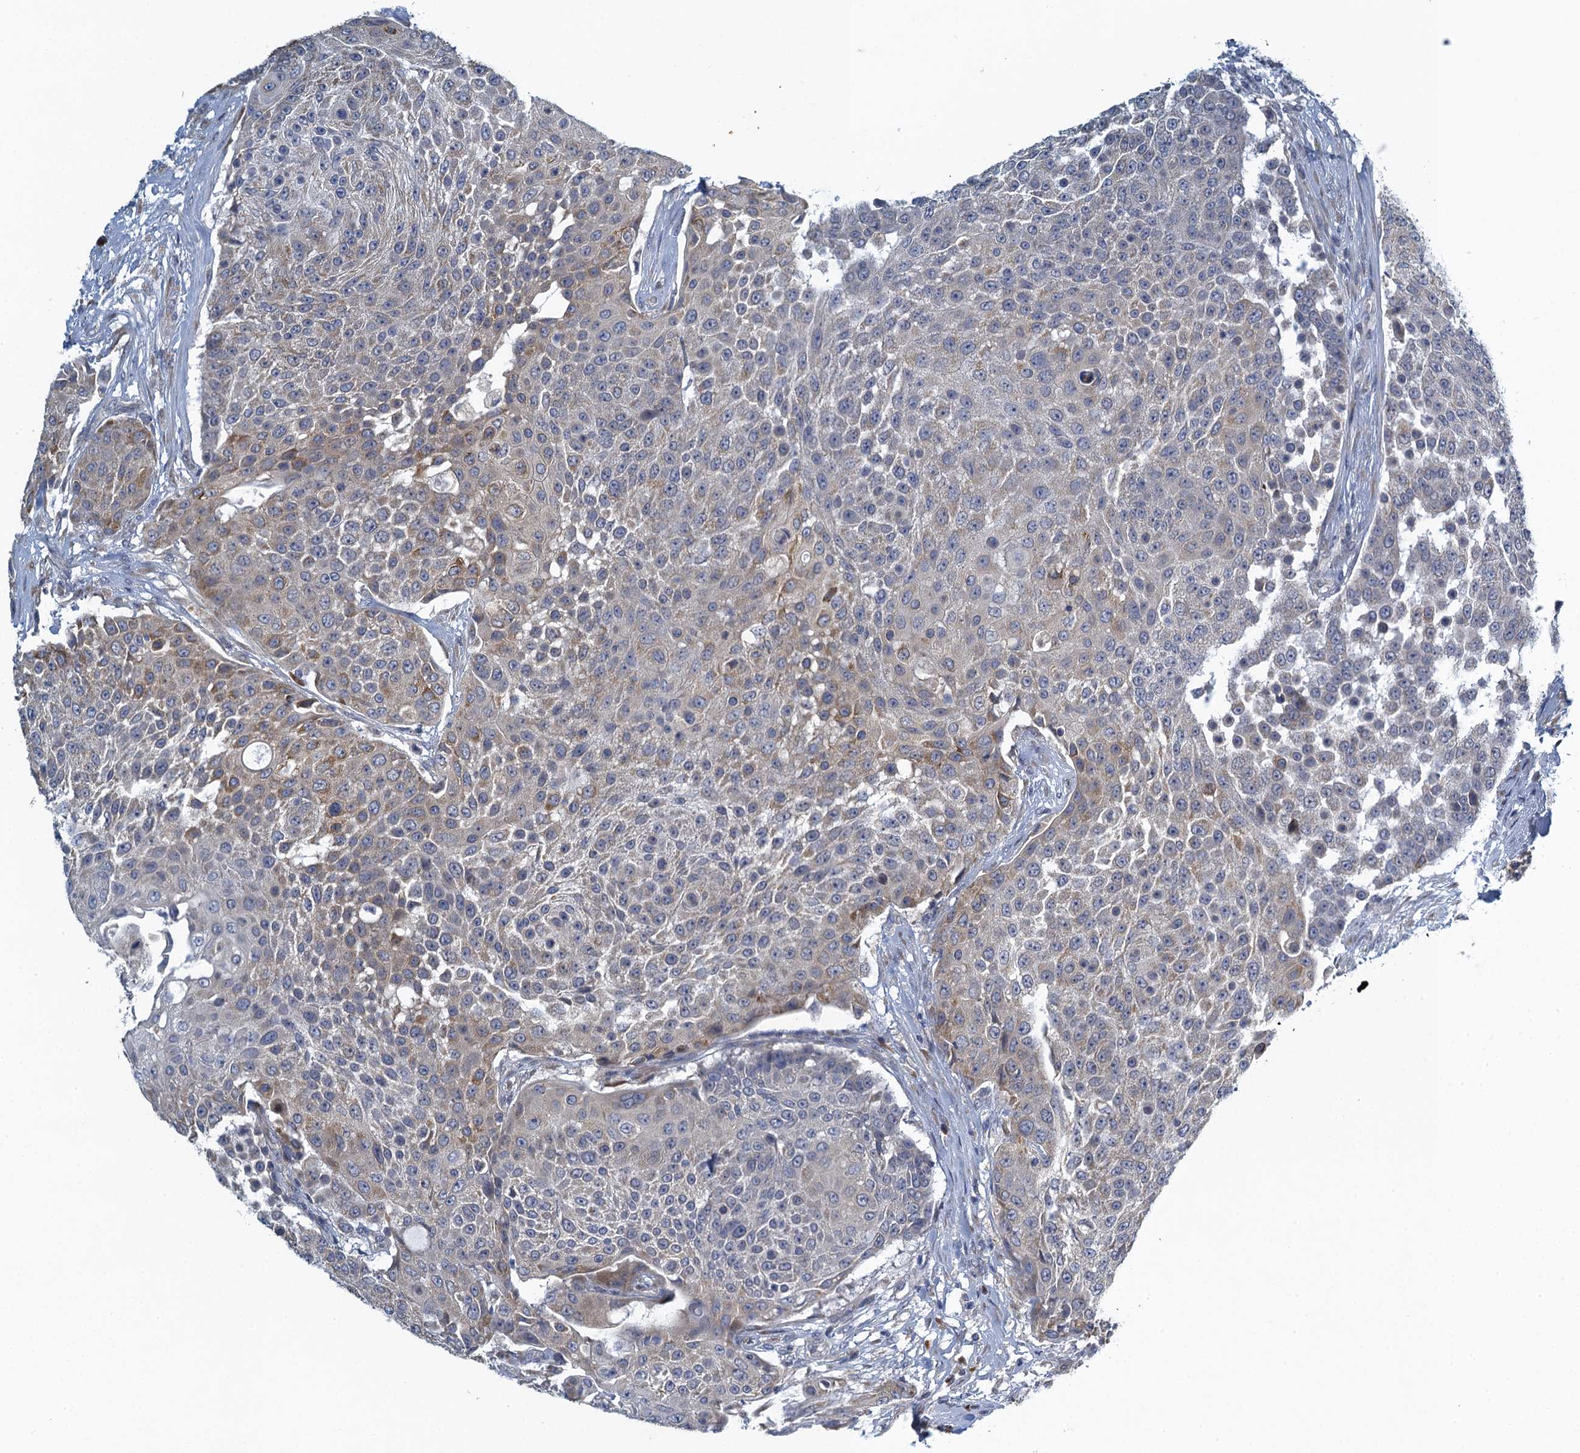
{"staining": {"intensity": "weak", "quantity": "<25%", "location": "cytoplasmic/membranous"}, "tissue": "urothelial cancer", "cell_type": "Tumor cells", "image_type": "cancer", "snomed": [{"axis": "morphology", "description": "Urothelial carcinoma, High grade"}, {"axis": "topography", "description": "Urinary bladder"}], "caption": "A histopathology image of human urothelial cancer is negative for staining in tumor cells.", "gene": "ALG2", "patient": {"sex": "female", "age": 63}}